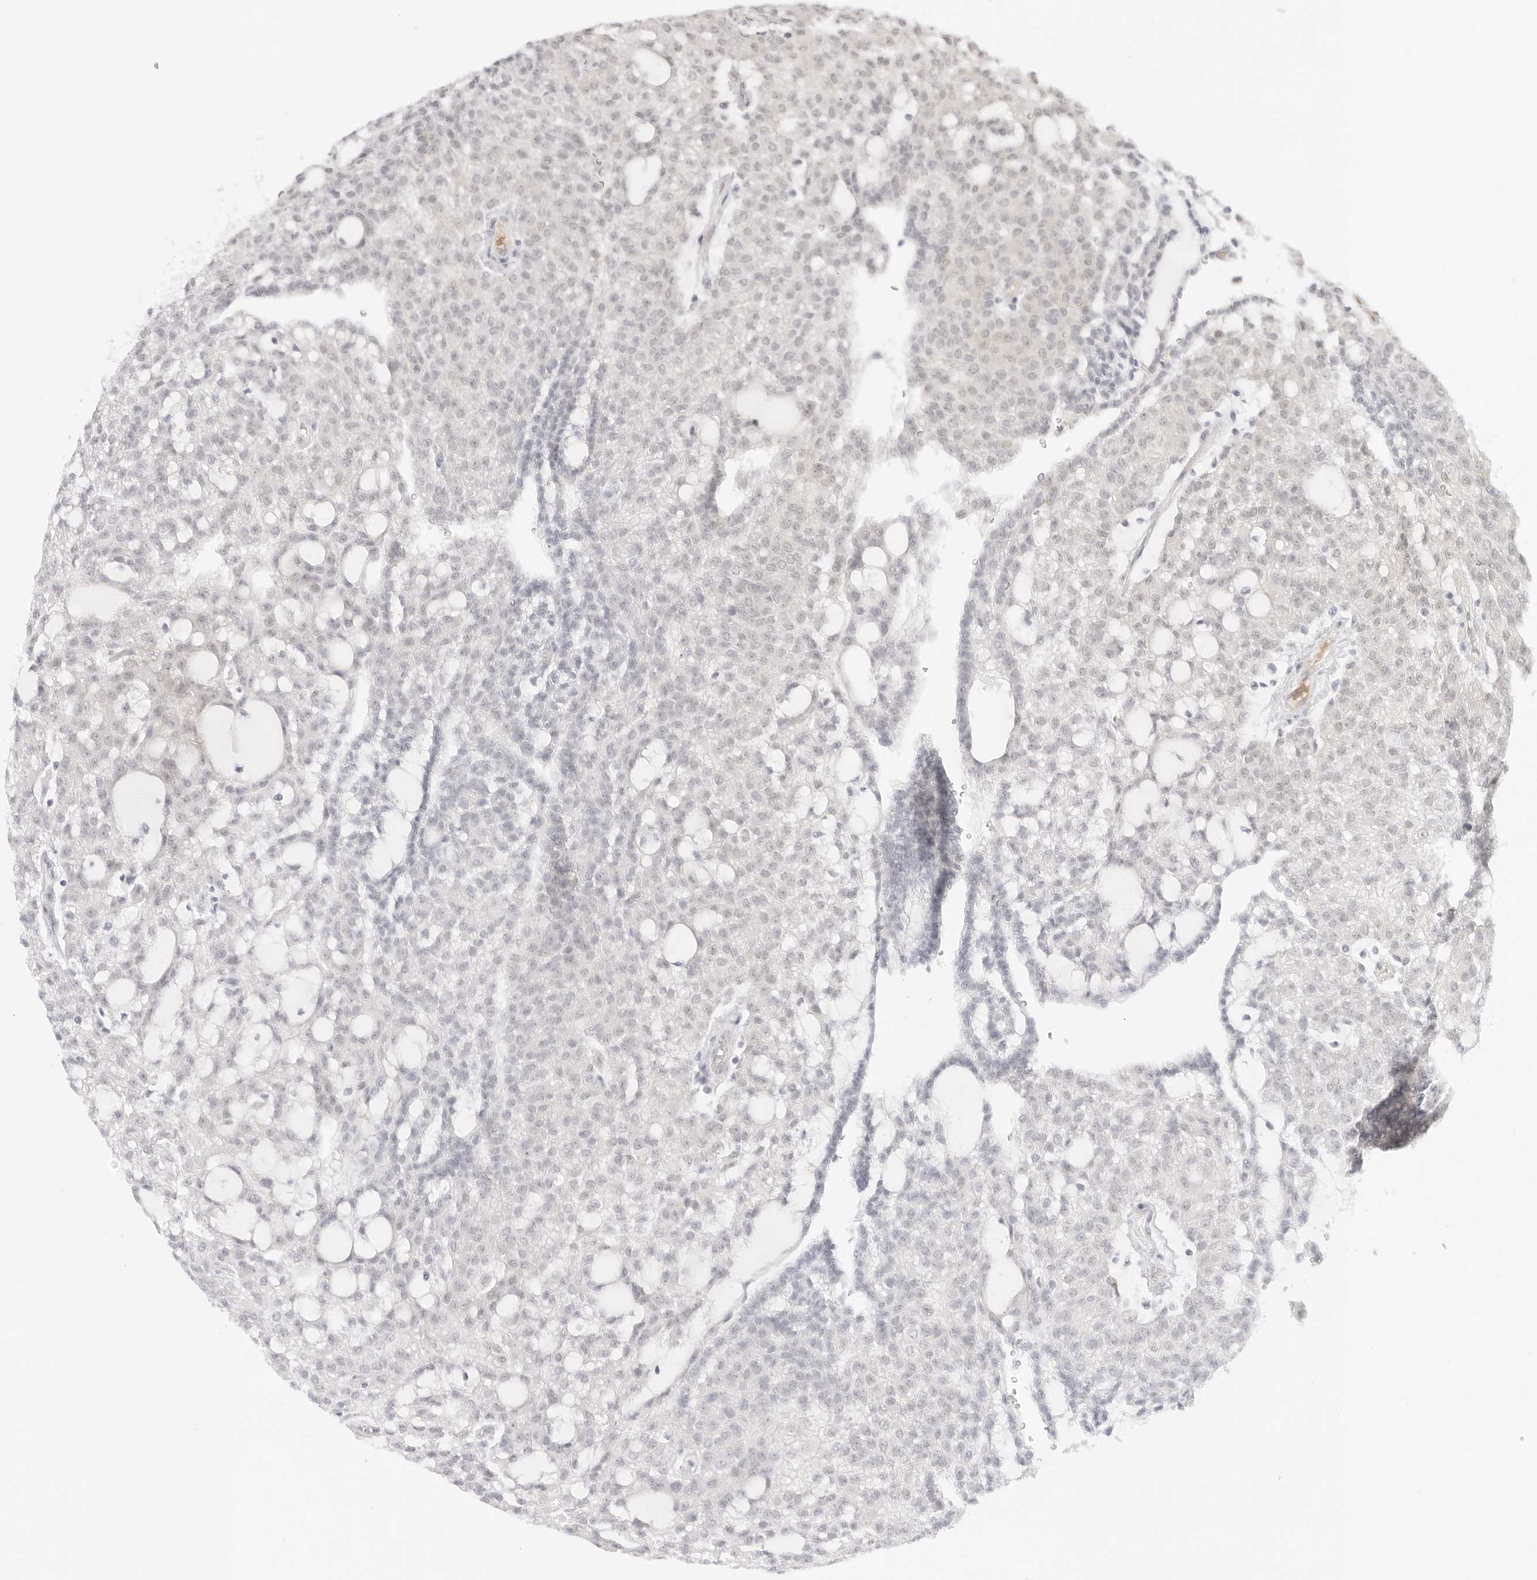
{"staining": {"intensity": "negative", "quantity": "none", "location": "none"}, "tissue": "renal cancer", "cell_type": "Tumor cells", "image_type": "cancer", "snomed": [{"axis": "morphology", "description": "Adenocarcinoma, NOS"}, {"axis": "topography", "description": "Kidney"}], "caption": "Tumor cells show no significant protein expression in renal adenocarcinoma.", "gene": "MED18", "patient": {"sex": "male", "age": 63}}